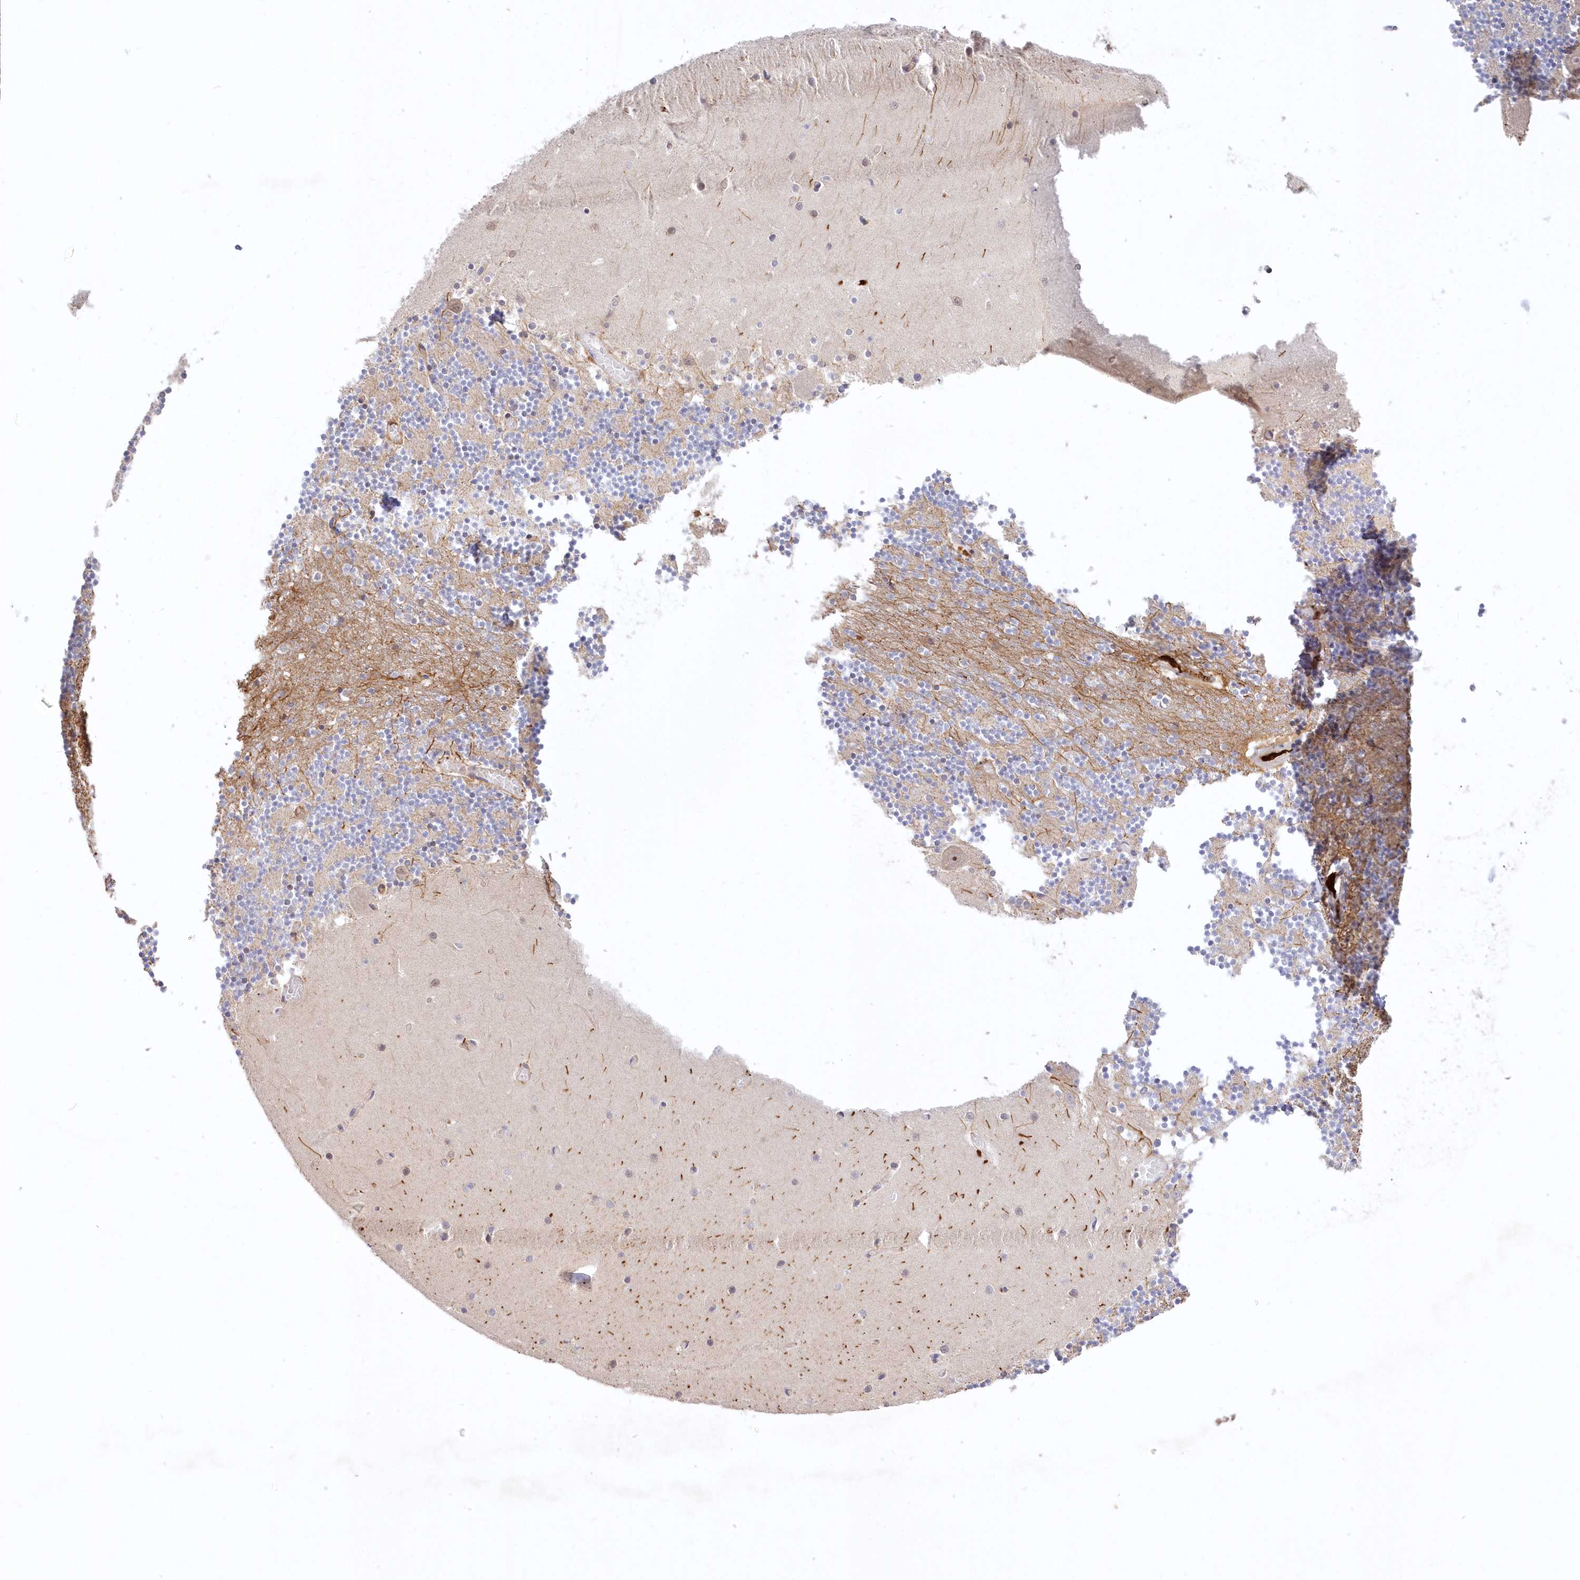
{"staining": {"intensity": "weak", "quantity": "<25%", "location": "cytoplasmic/membranous"}, "tissue": "cerebellum", "cell_type": "Cells in granular layer", "image_type": "normal", "snomed": [{"axis": "morphology", "description": "Normal tissue, NOS"}, {"axis": "topography", "description": "Cerebellum"}], "caption": "Image shows no significant protein staining in cells in granular layer of benign cerebellum. (Immunohistochemistry (ihc), brightfield microscopy, high magnification).", "gene": "WBP1L", "patient": {"sex": "female", "age": 28}}